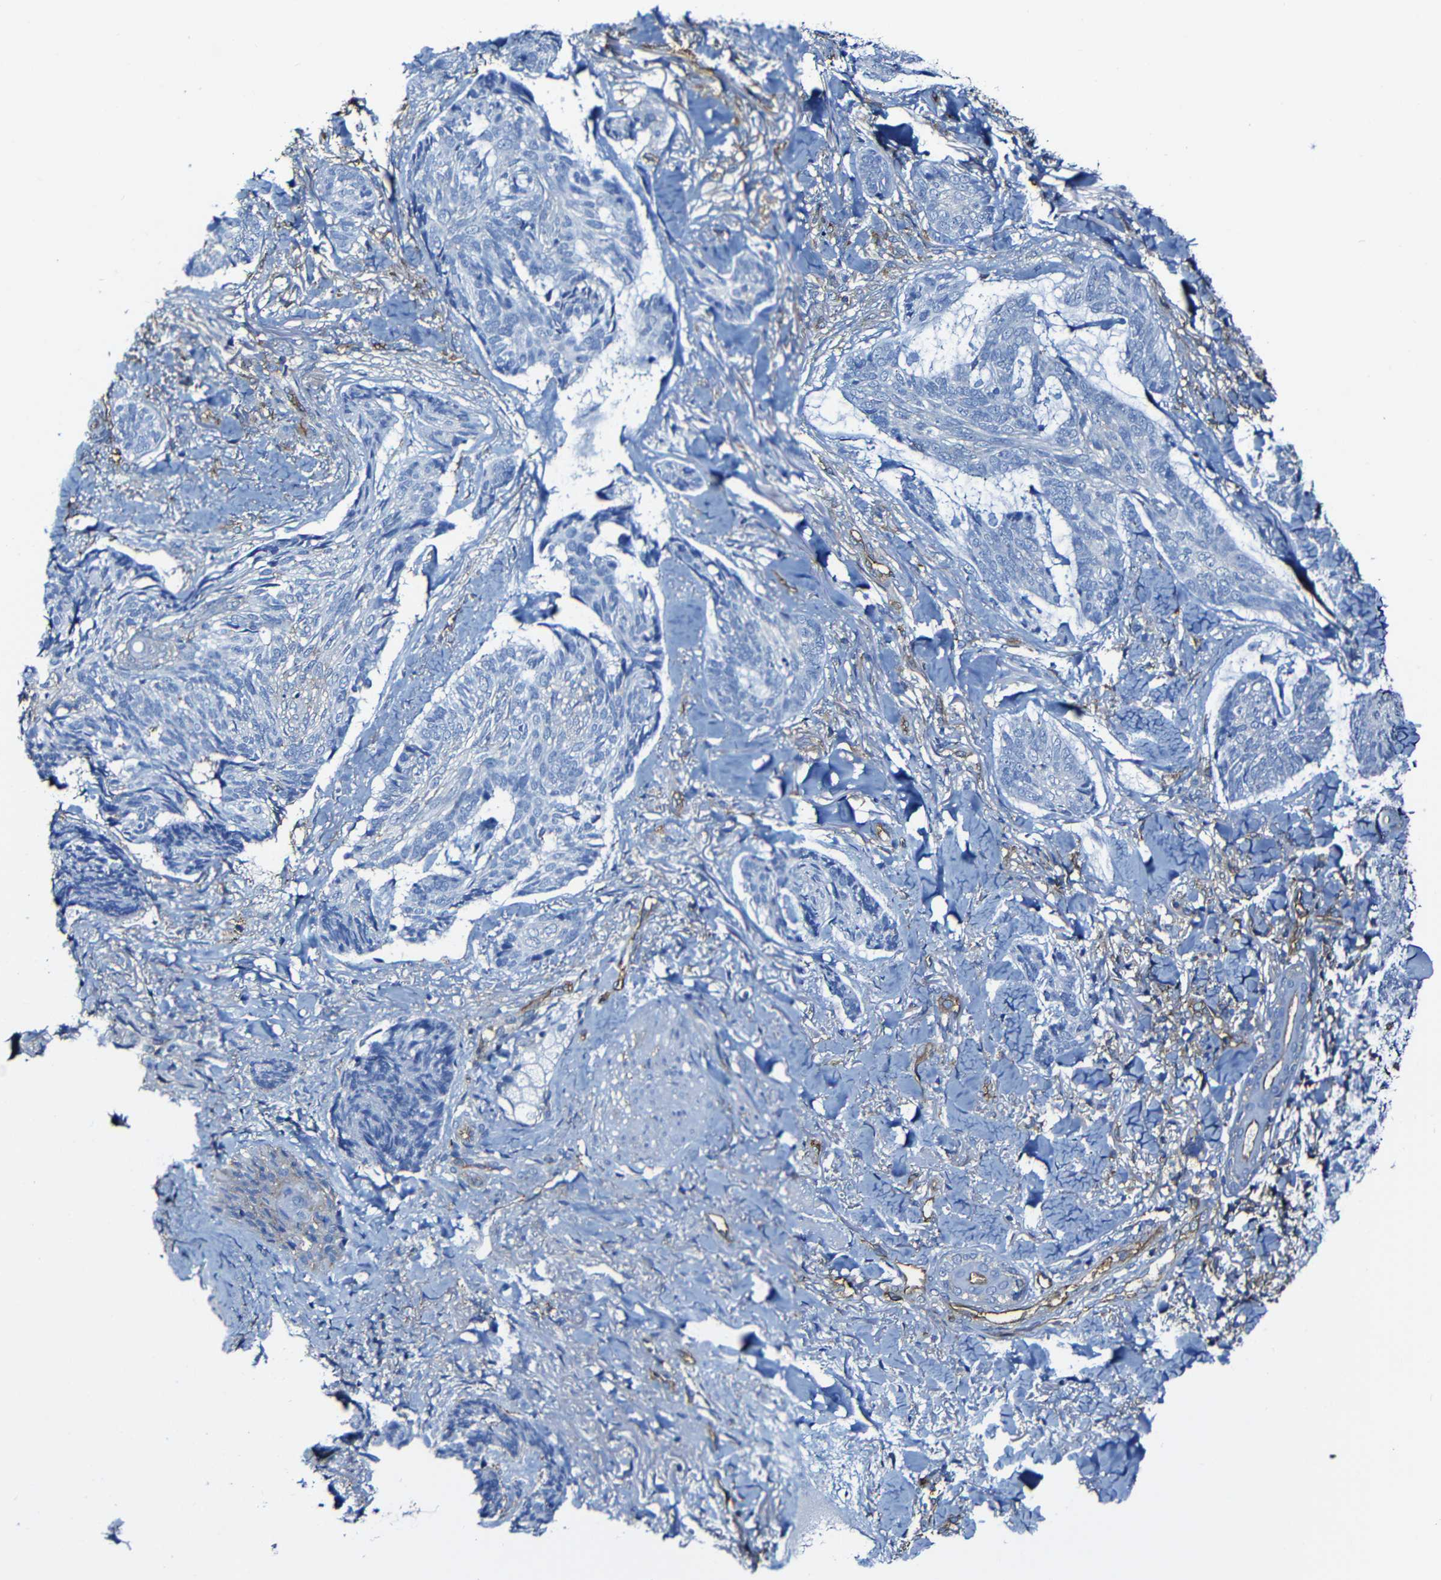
{"staining": {"intensity": "negative", "quantity": "none", "location": "none"}, "tissue": "skin cancer", "cell_type": "Tumor cells", "image_type": "cancer", "snomed": [{"axis": "morphology", "description": "Basal cell carcinoma"}, {"axis": "topography", "description": "Skin"}], "caption": "A micrograph of human skin cancer is negative for staining in tumor cells.", "gene": "MSN", "patient": {"sex": "male", "age": 43}}